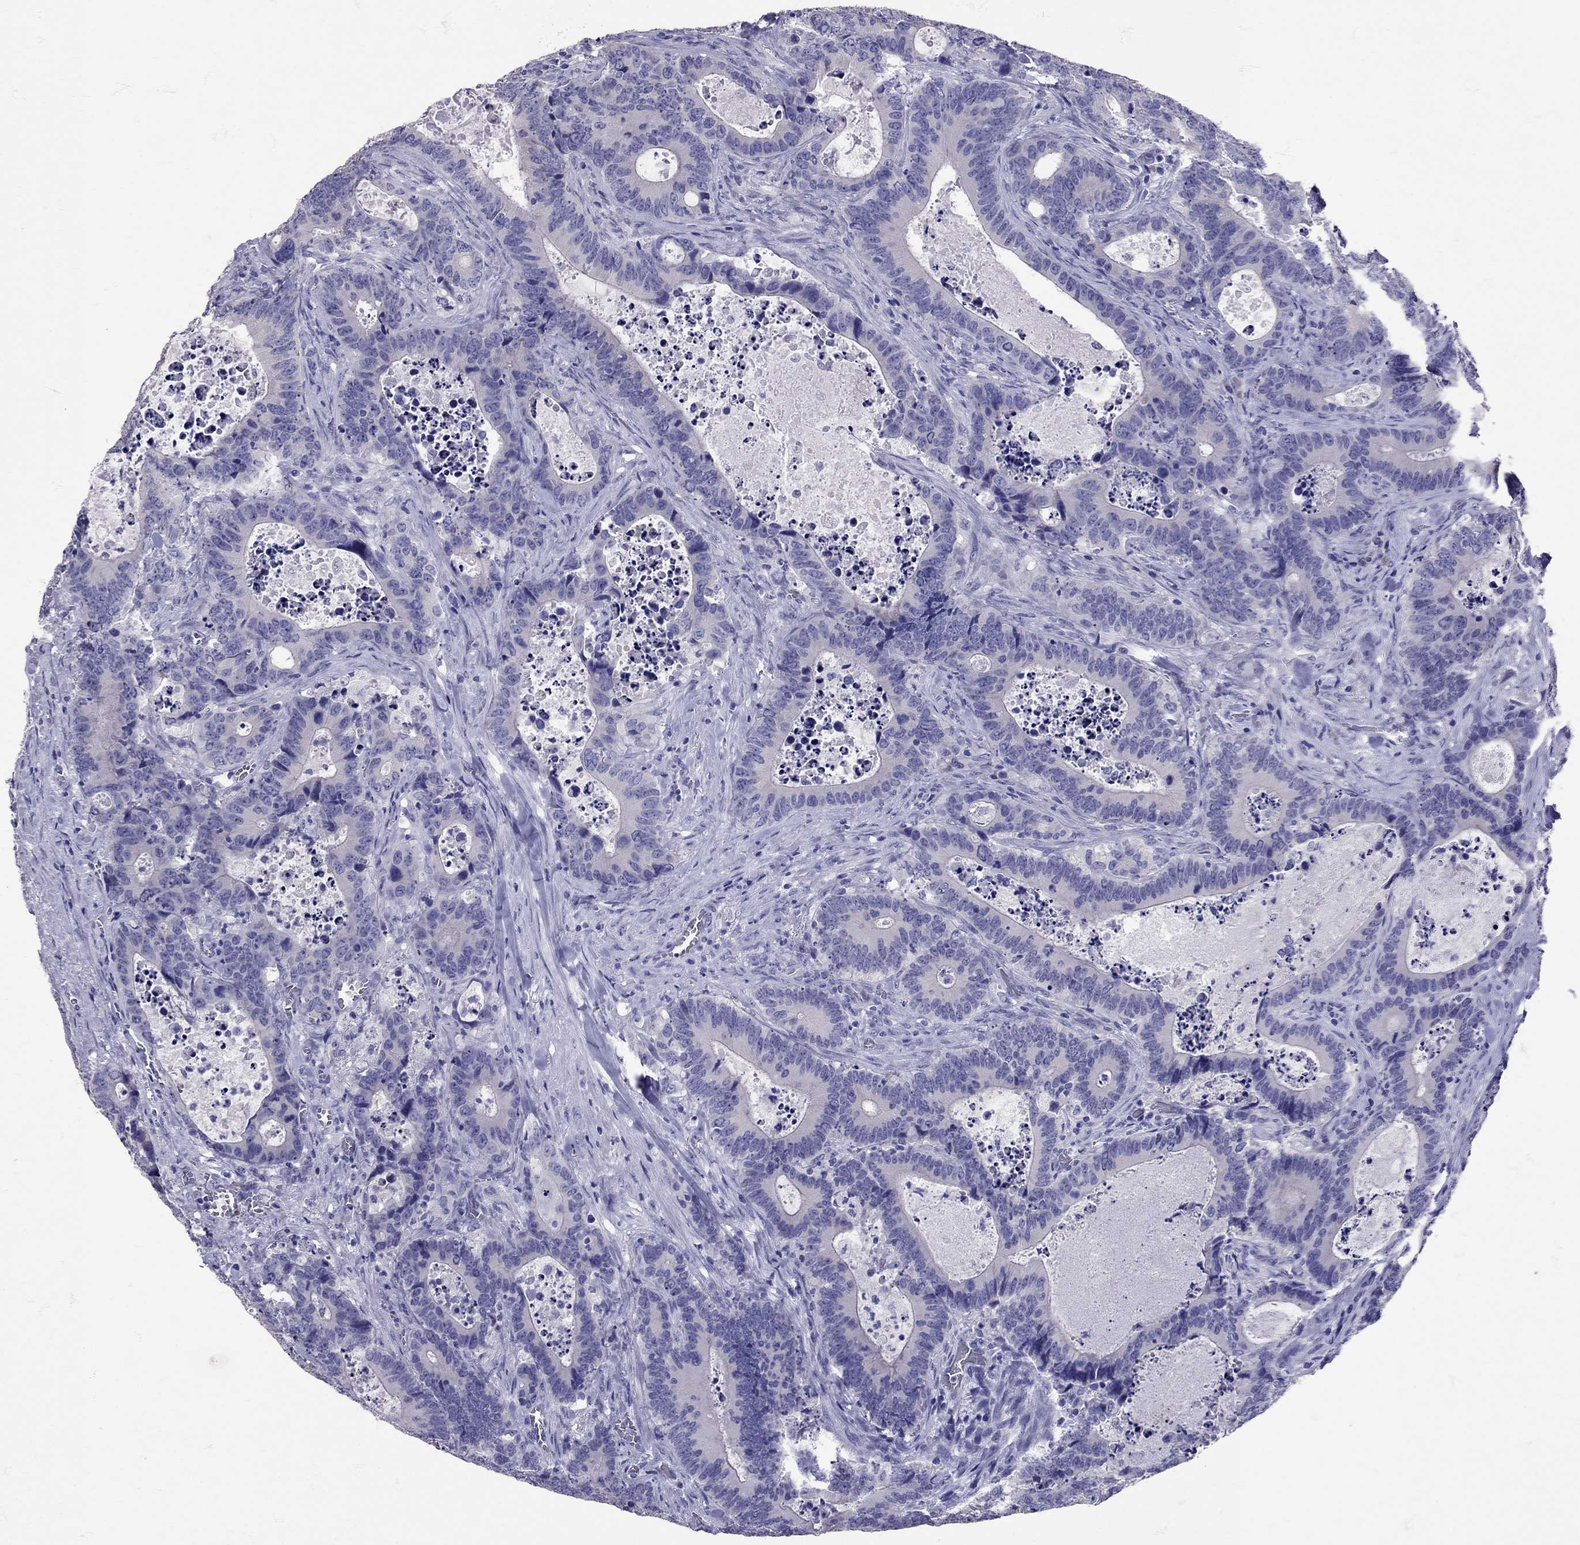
{"staining": {"intensity": "negative", "quantity": "none", "location": "none"}, "tissue": "colorectal cancer", "cell_type": "Tumor cells", "image_type": "cancer", "snomed": [{"axis": "morphology", "description": "Adenocarcinoma, NOS"}, {"axis": "topography", "description": "Colon"}], "caption": "This histopathology image is of colorectal adenocarcinoma stained with immunohistochemistry to label a protein in brown with the nuclei are counter-stained blue. There is no staining in tumor cells.", "gene": "TBR1", "patient": {"sex": "female", "age": 82}}